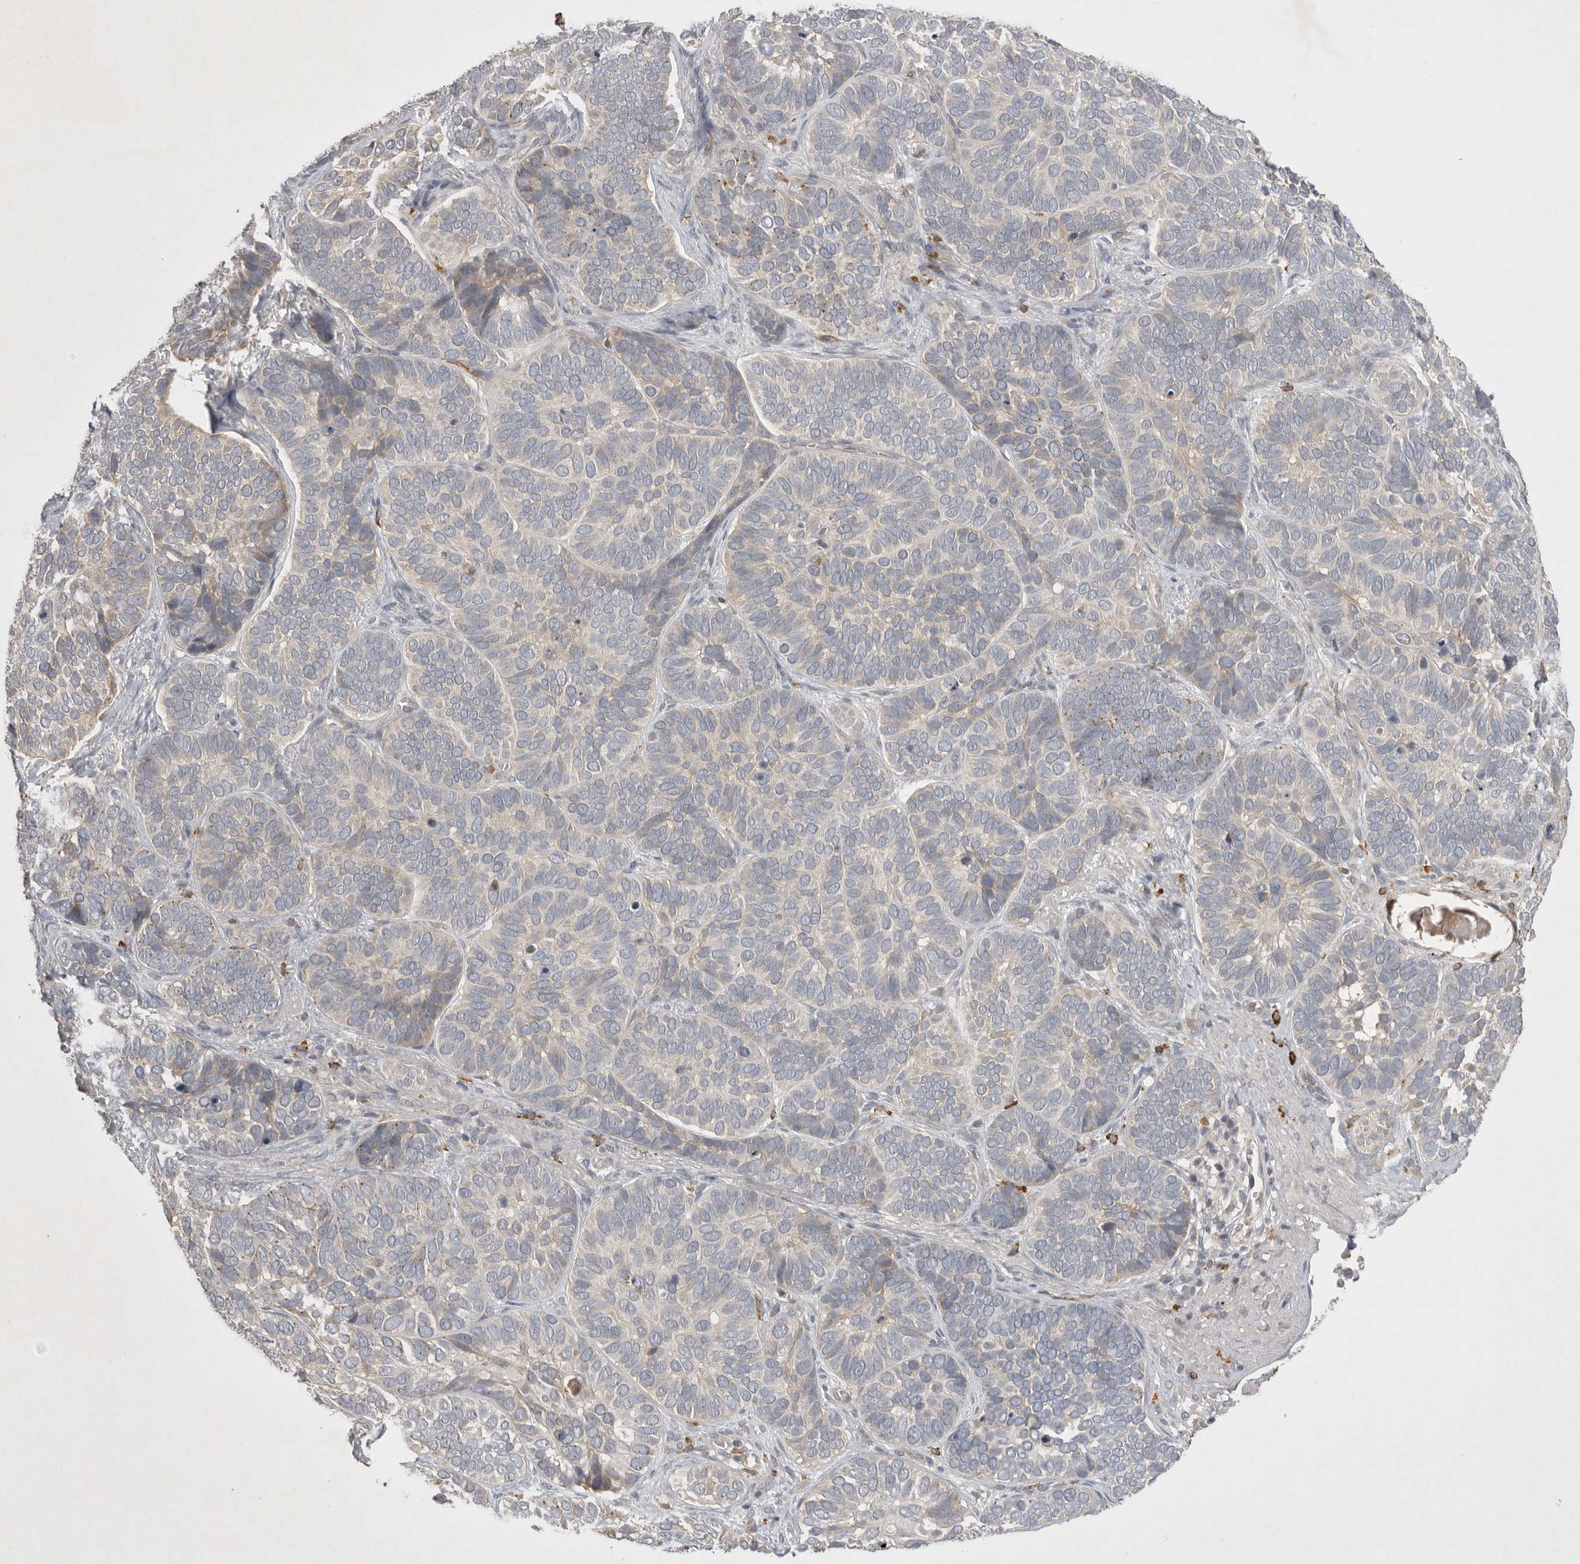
{"staining": {"intensity": "weak", "quantity": "<25%", "location": "cytoplasmic/membranous"}, "tissue": "skin cancer", "cell_type": "Tumor cells", "image_type": "cancer", "snomed": [{"axis": "morphology", "description": "Basal cell carcinoma"}, {"axis": "topography", "description": "Skin"}], "caption": "The micrograph demonstrates no significant staining in tumor cells of basal cell carcinoma (skin).", "gene": "NRCAM", "patient": {"sex": "male", "age": 62}}